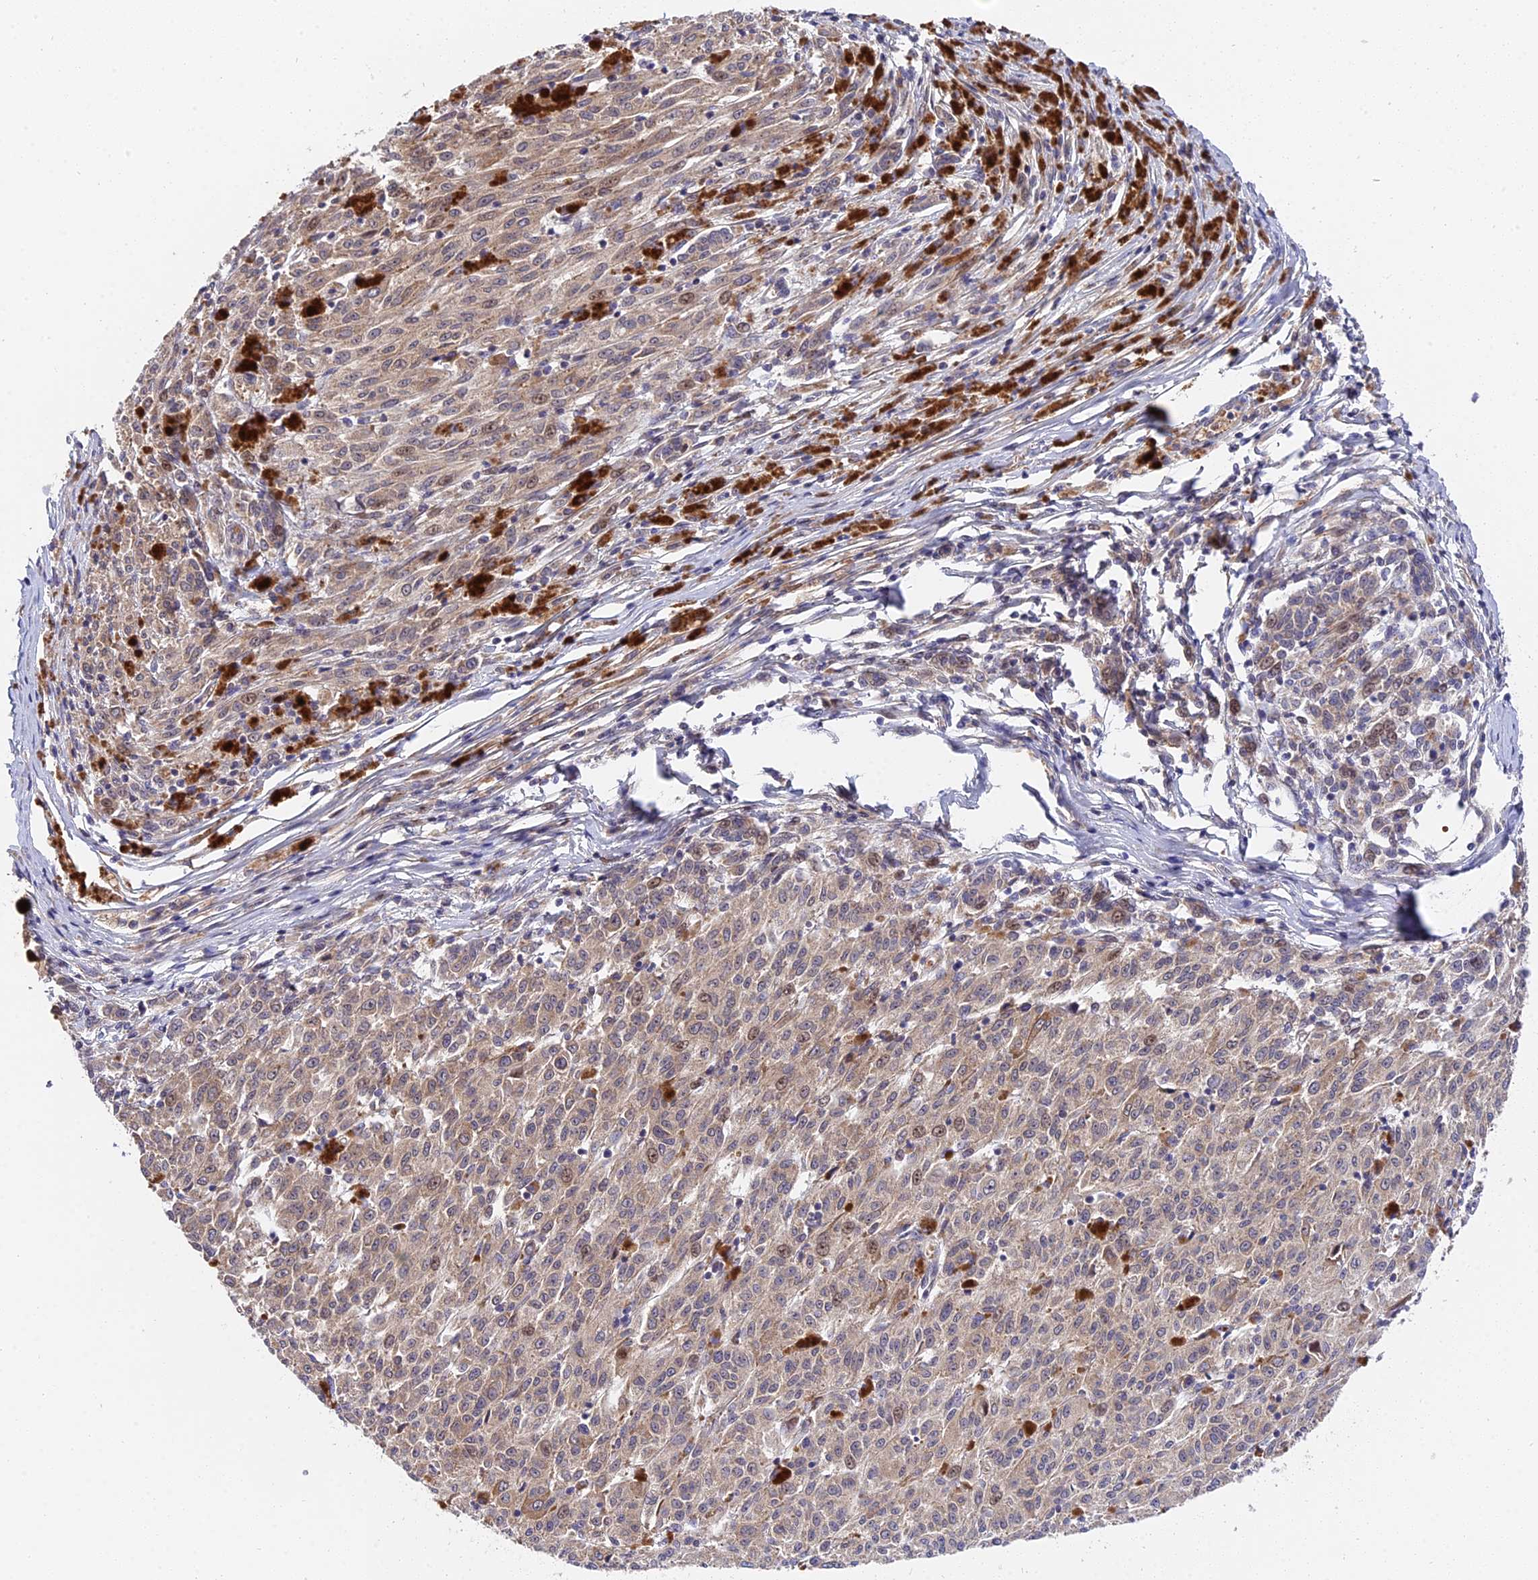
{"staining": {"intensity": "moderate", "quantity": "25%-75%", "location": "cytoplasmic/membranous,nuclear"}, "tissue": "melanoma", "cell_type": "Tumor cells", "image_type": "cancer", "snomed": [{"axis": "morphology", "description": "Malignant melanoma, NOS"}, {"axis": "topography", "description": "Skin"}], "caption": "DAB immunohistochemical staining of human malignant melanoma shows moderate cytoplasmic/membranous and nuclear protein positivity in approximately 25%-75% of tumor cells.", "gene": "TRMT1", "patient": {"sex": "female", "age": 52}}